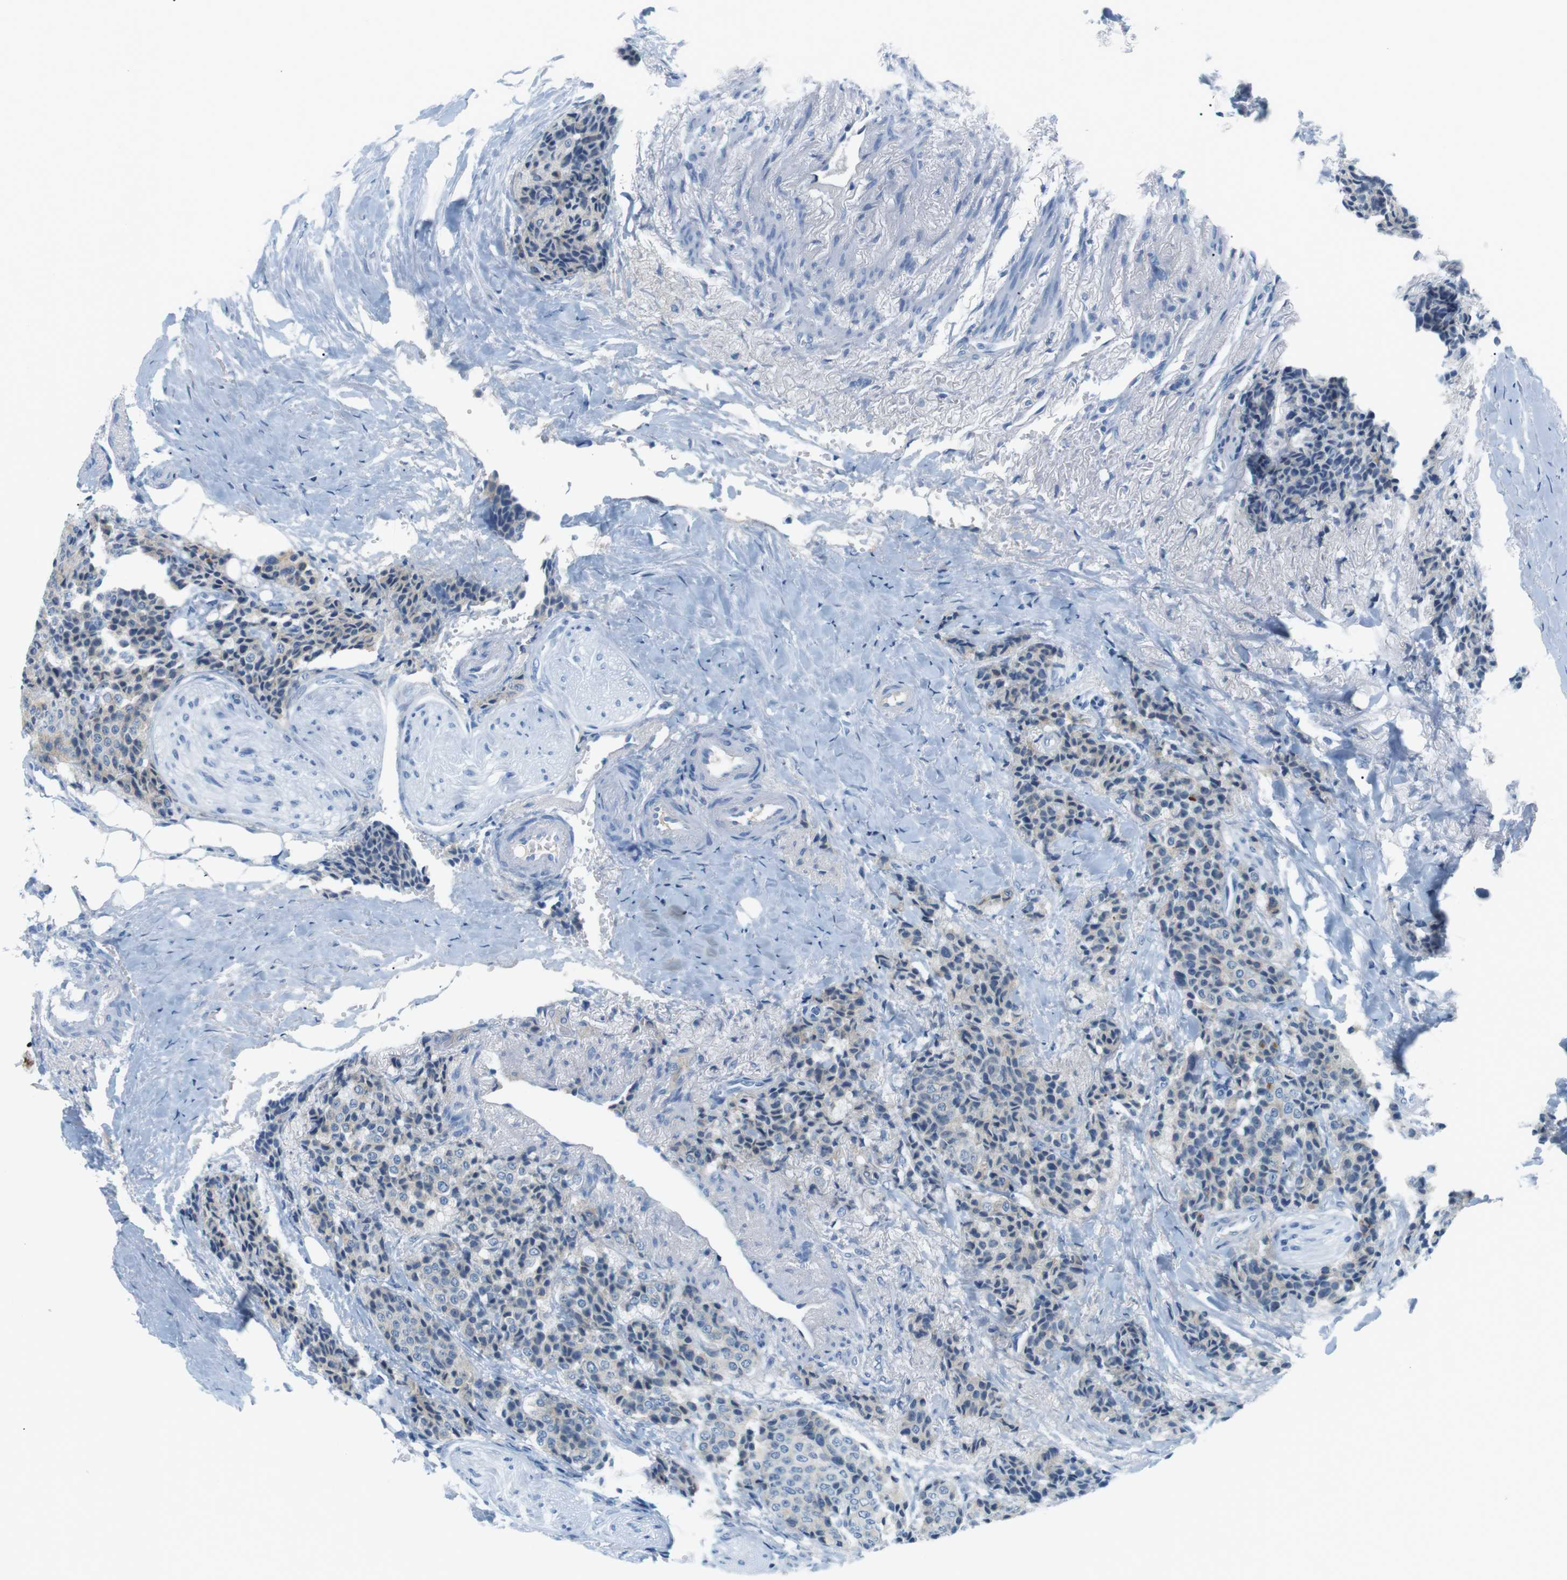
{"staining": {"intensity": "negative", "quantity": "none", "location": "none"}, "tissue": "carcinoid", "cell_type": "Tumor cells", "image_type": "cancer", "snomed": [{"axis": "morphology", "description": "Carcinoid, malignant, NOS"}, {"axis": "topography", "description": "Colon"}], "caption": "Malignant carcinoid was stained to show a protein in brown. There is no significant expression in tumor cells.", "gene": "AZGP1", "patient": {"sex": "female", "age": 61}}